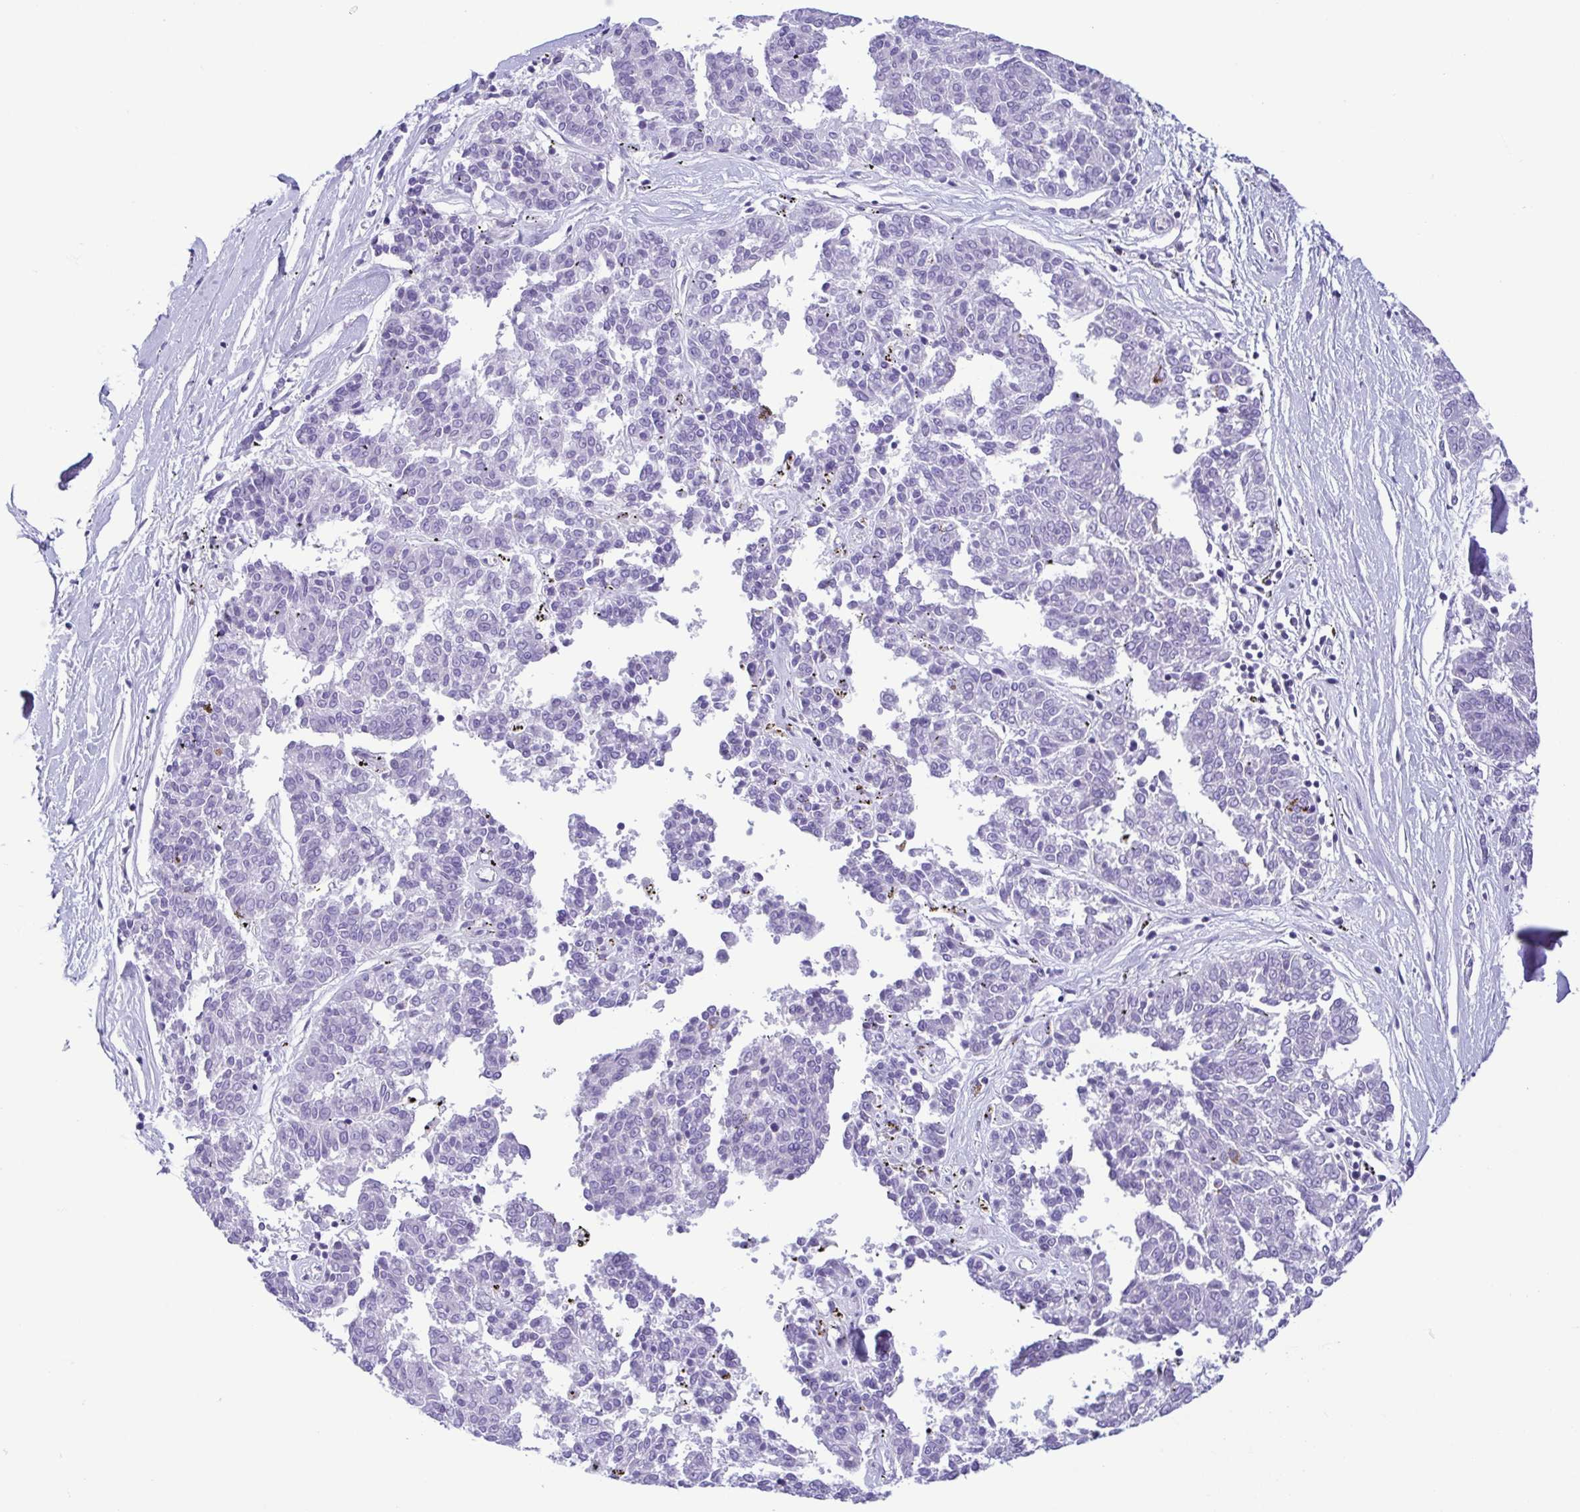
{"staining": {"intensity": "negative", "quantity": "none", "location": "none"}, "tissue": "melanoma", "cell_type": "Tumor cells", "image_type": "cancer", "snomed": [{"axis": "morphology", "description": "Malignant melanoma, NOS"}, {"axis": "topography", "description": "Skin"}], "caption": "Malignant melanoma was stained to show a protein in brown. There is no significant staining in tumor cells.", "gene": "GPR182", "patient": {"sex": "female", "age": 72}}